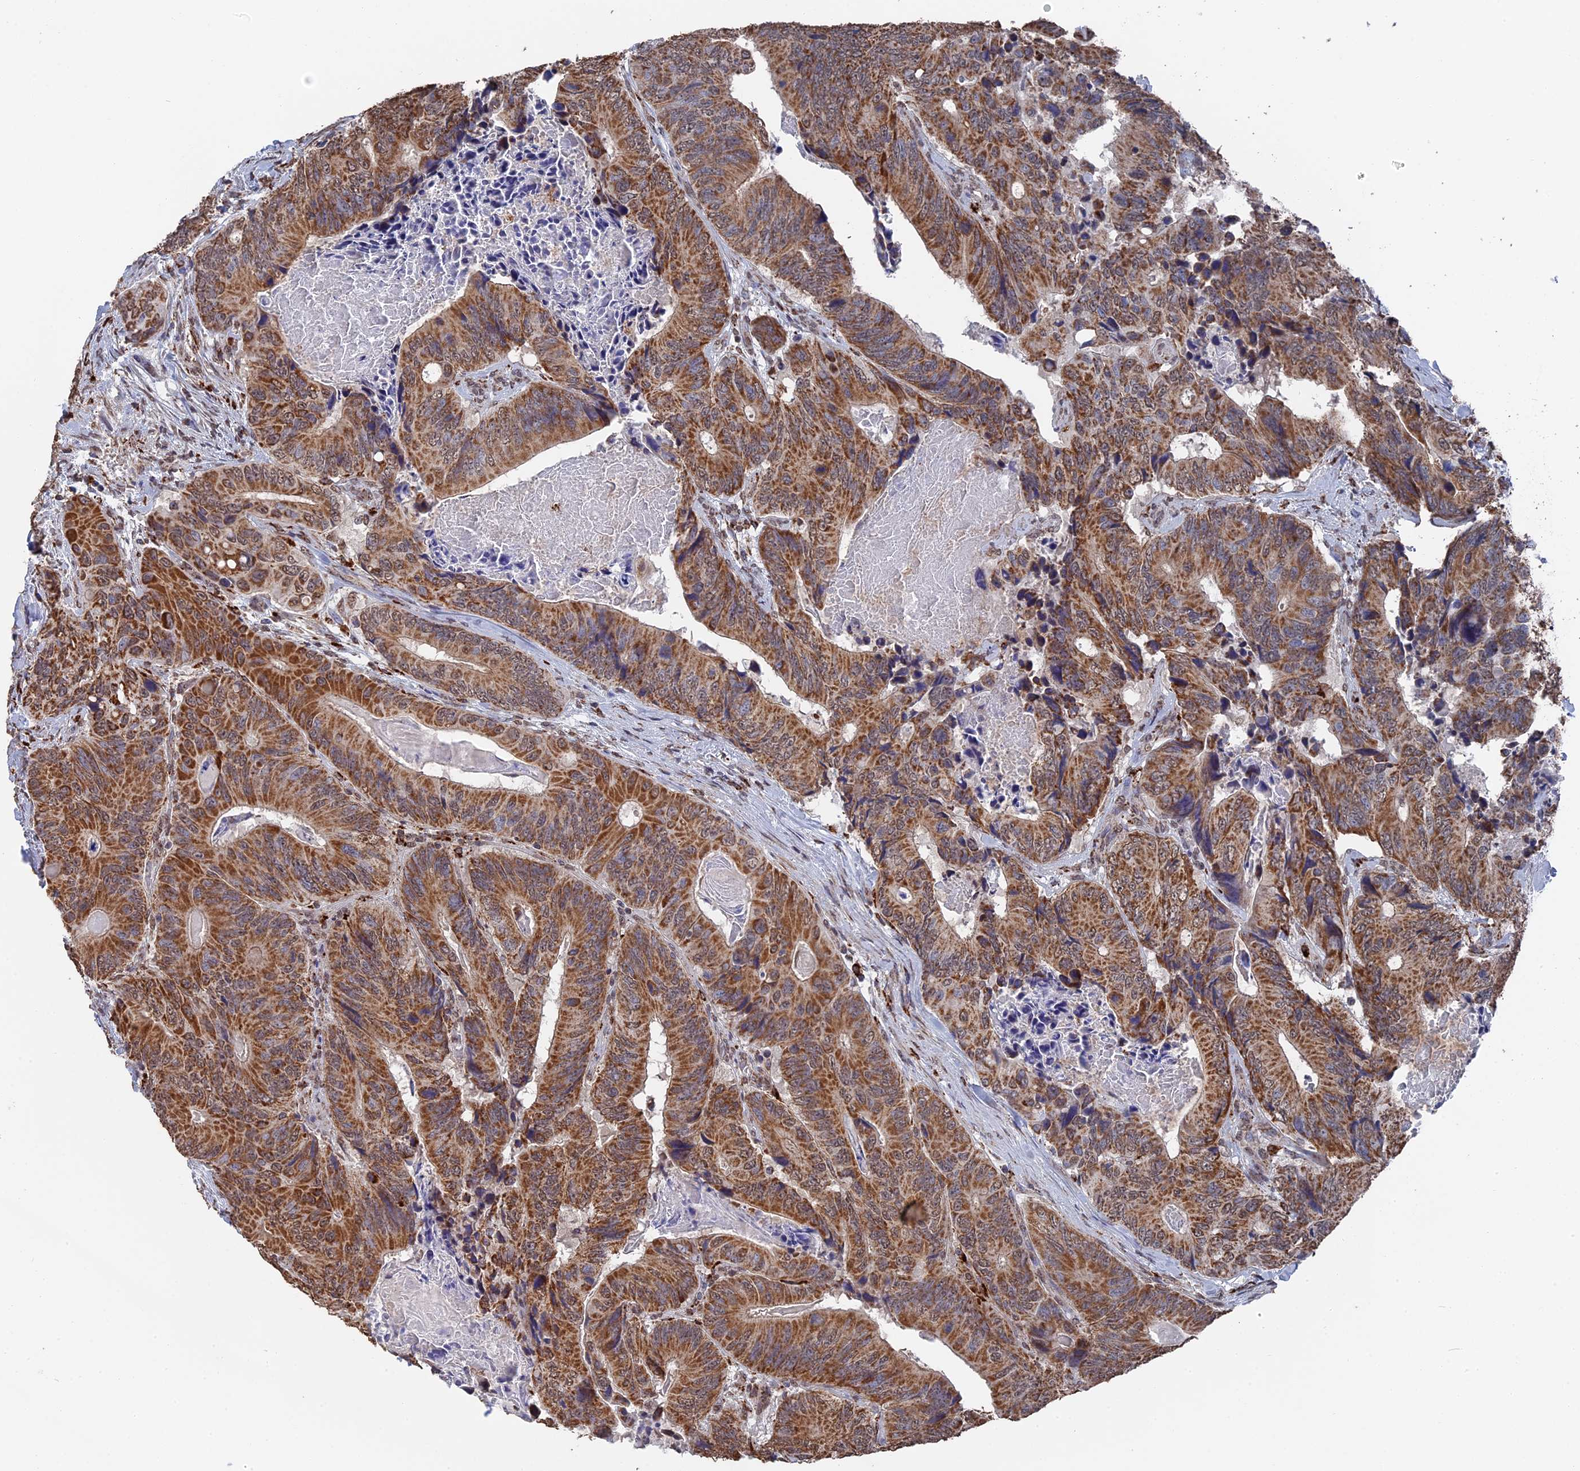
{"staining": {"intensity": "moderate", "quantity": ">75%", "location": "cytoplasmic/membranous"}, "tissue": "colorectal cancer", "cell_type": "Tumor cells", "image_type": "cancer", "snomed": [{"axis": "morphology", "description": "Adenocarcinoma, NOS"}, {"axis": "topography", "description": "Colon"}], "caption": "Human adenocarcinoma (colorectal) stained with a protein marker displays moderate staining in tumor cells.", "gene": "SMG9", "patient": {"sex": "male", "age": 84}}